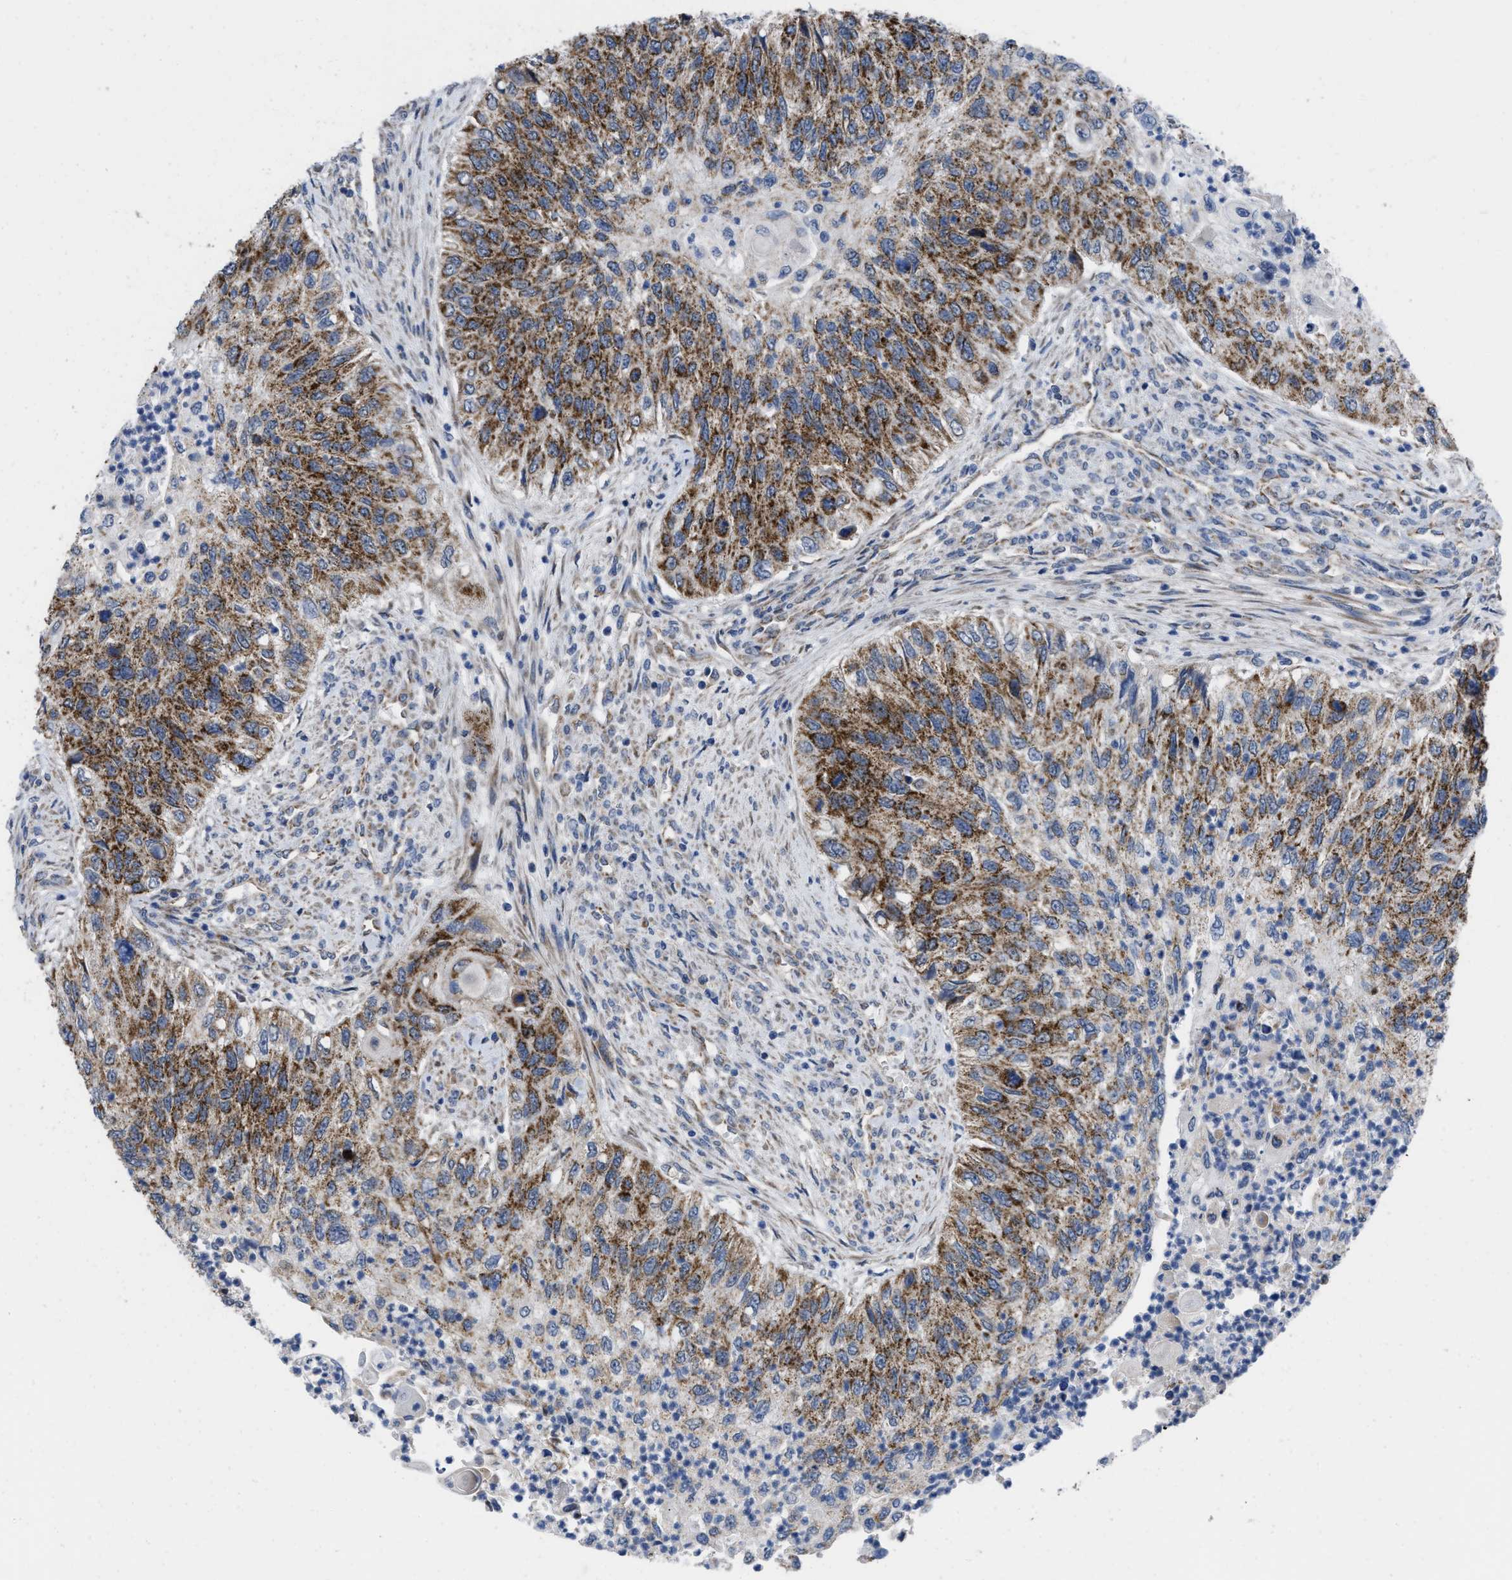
{"staining": {"intensity": "strong", "quantity": ">75%", "location": "cytoplasmic/membranous"}, "tissue": "urothelial cancer", "cell_type": "Tumor cells", "image_type": "cancer", "snomed": [{"axis": "morphology", "description": "Urothelial carcinoma, High grade"}, {"axis": "topography", "description": "Urinary bladder"}], "caption": "Tumor cells reveal high levels of strong cytoplasmic/membranous expression in about >75% of cells in human urothelial cancer.", "gene": "AKAP1", "patient": {"sex": "female", "age": 60}}